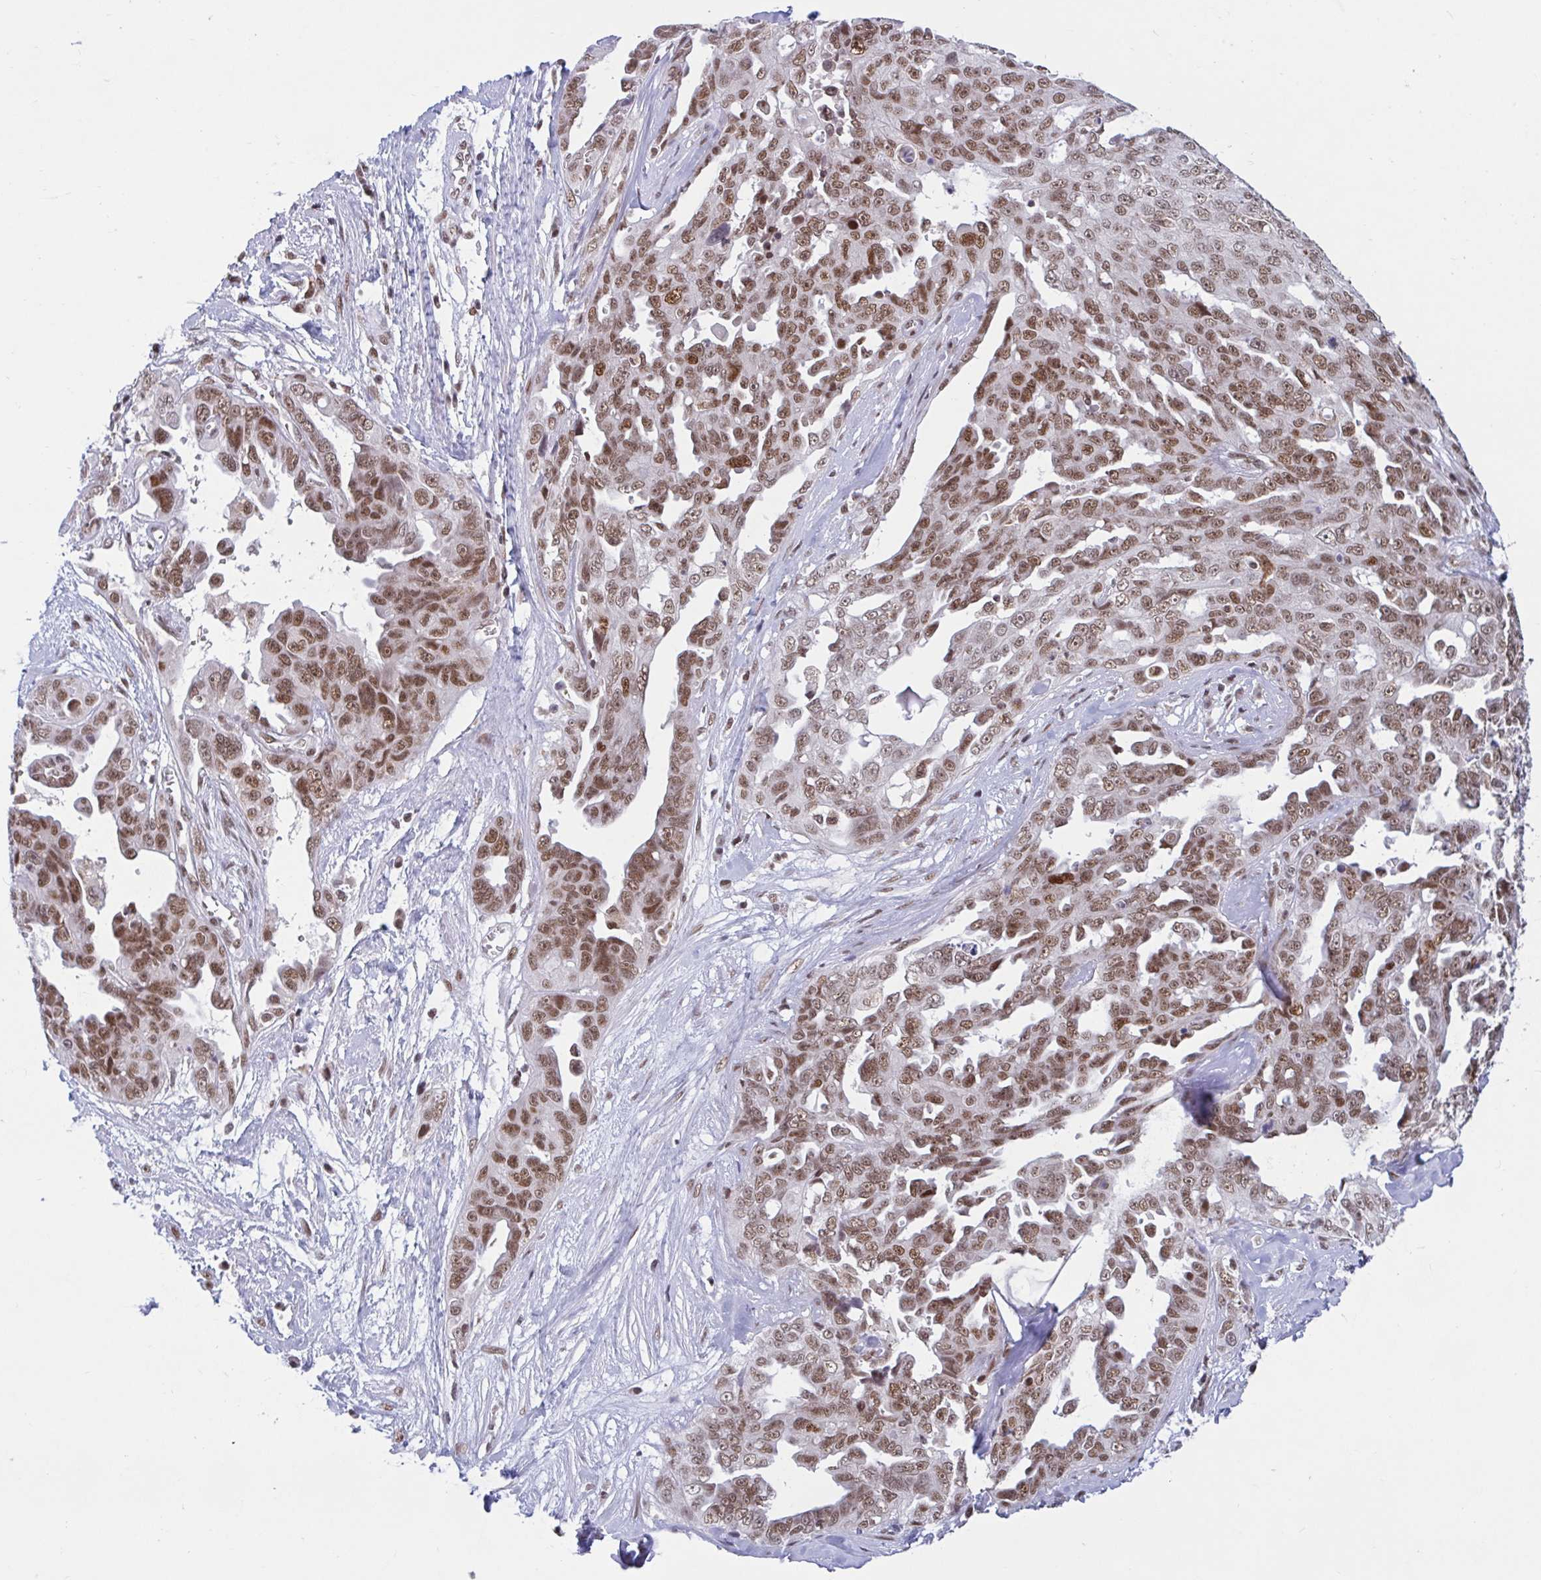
{"staining": {"intensity": "moderate", "quantity": ">75%", "location": "nuclear"}, "tissue": "ovarian cancer", "cell_type": "Tumor cells", "image_type": "cancer", "snomed": [{"axis": "morphology", "description": "Carcinoma, endometroid"}, {"axis": "topography", "description": "Ovary"}], "caption": "Protein staining of ovarian cancer tissue demonstrates moderate nuclear positivity in about >75% of tumor cells.", "gene": "PHF10", "patient": {"sex": "female", "age": 70}}